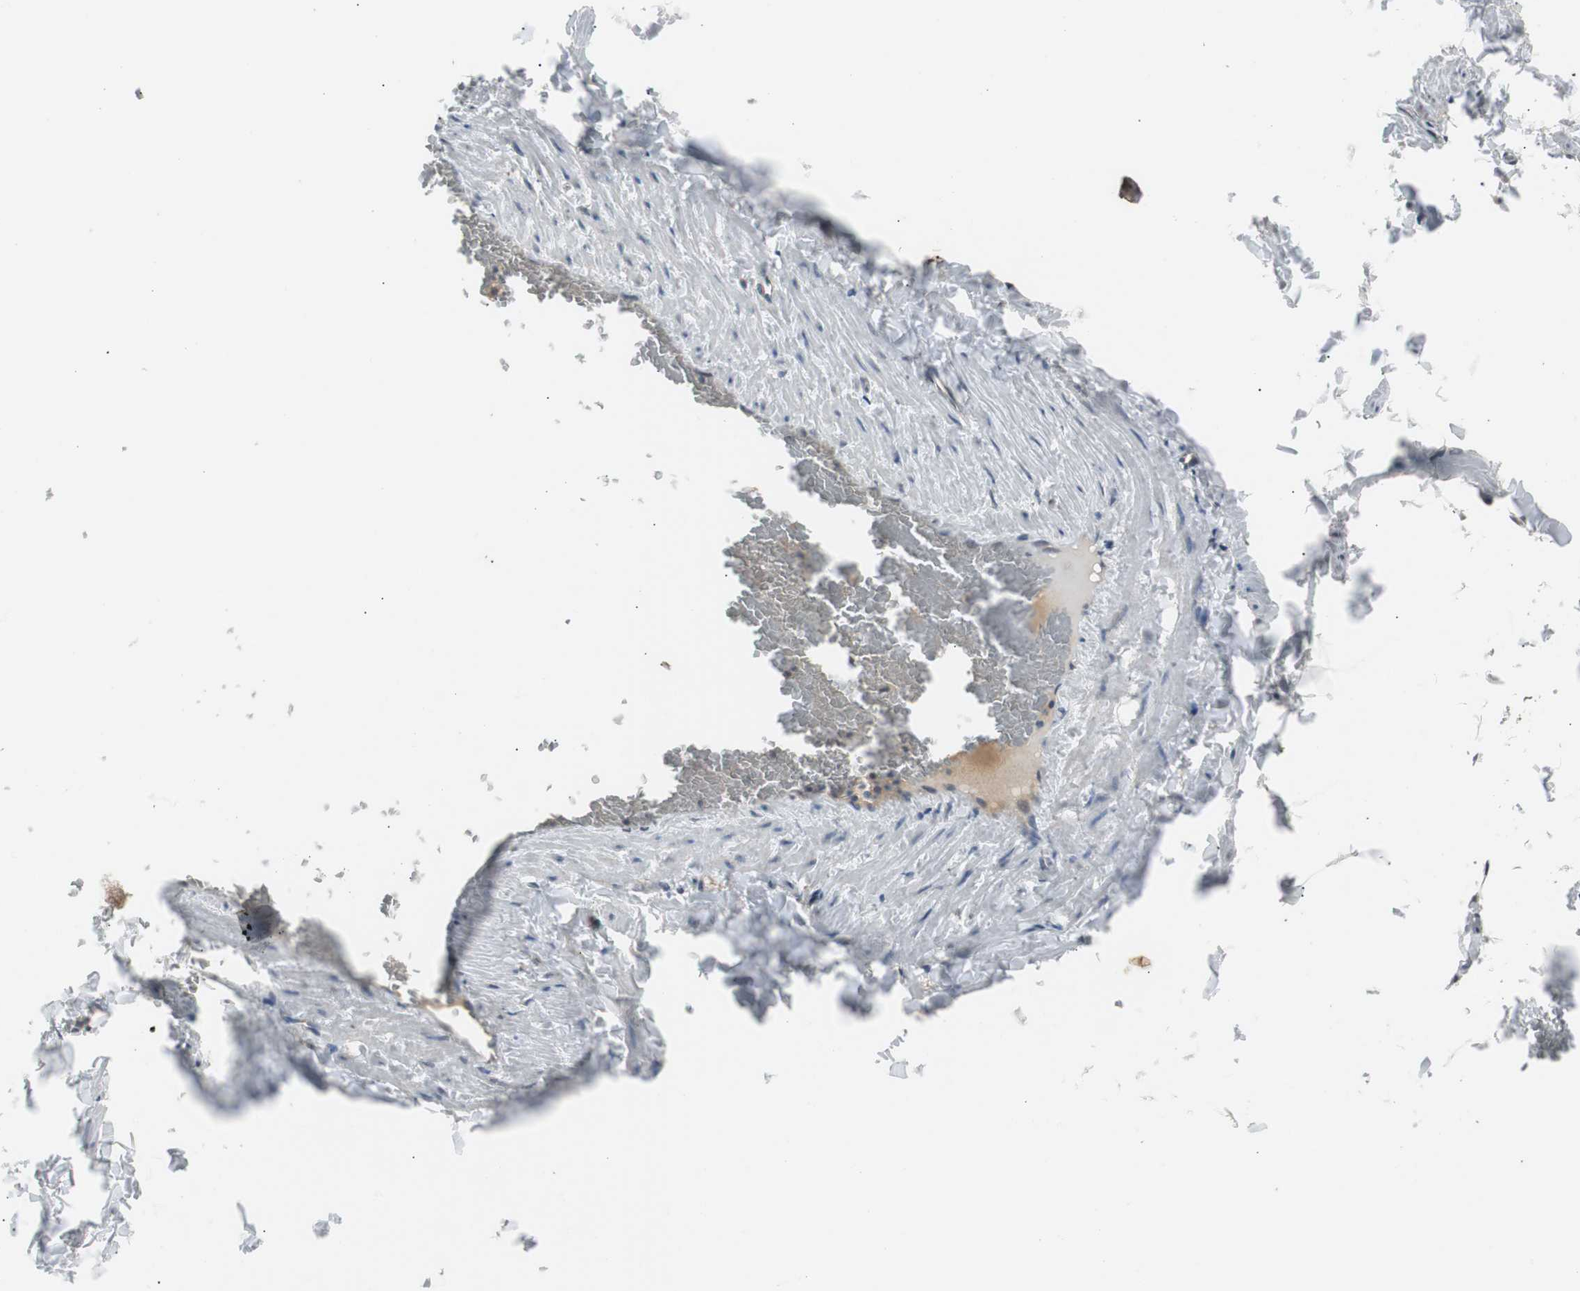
{"staining": {"intensity": "negative", "quantity": "none", "location": "none"}, "tissue": "adipose tissue", "cell_type": "Adipocytes", "image_type": "normal", "snomed": [{"axis": "morphology", "description": "Normal tissue, NOS"}, {"axis": "topography", "description": "Vascular tissue"}], "caption": "Immunohistochemistry (IHC) image of unremarkable adipose tissue: adipose tissue stained with DAB (3,3'-diaminobenzidine) reveals no significant protein positivity in adipocytes.", "gene": "ZMPSTE24", "patient": {"sex": "male", "age": 41}}